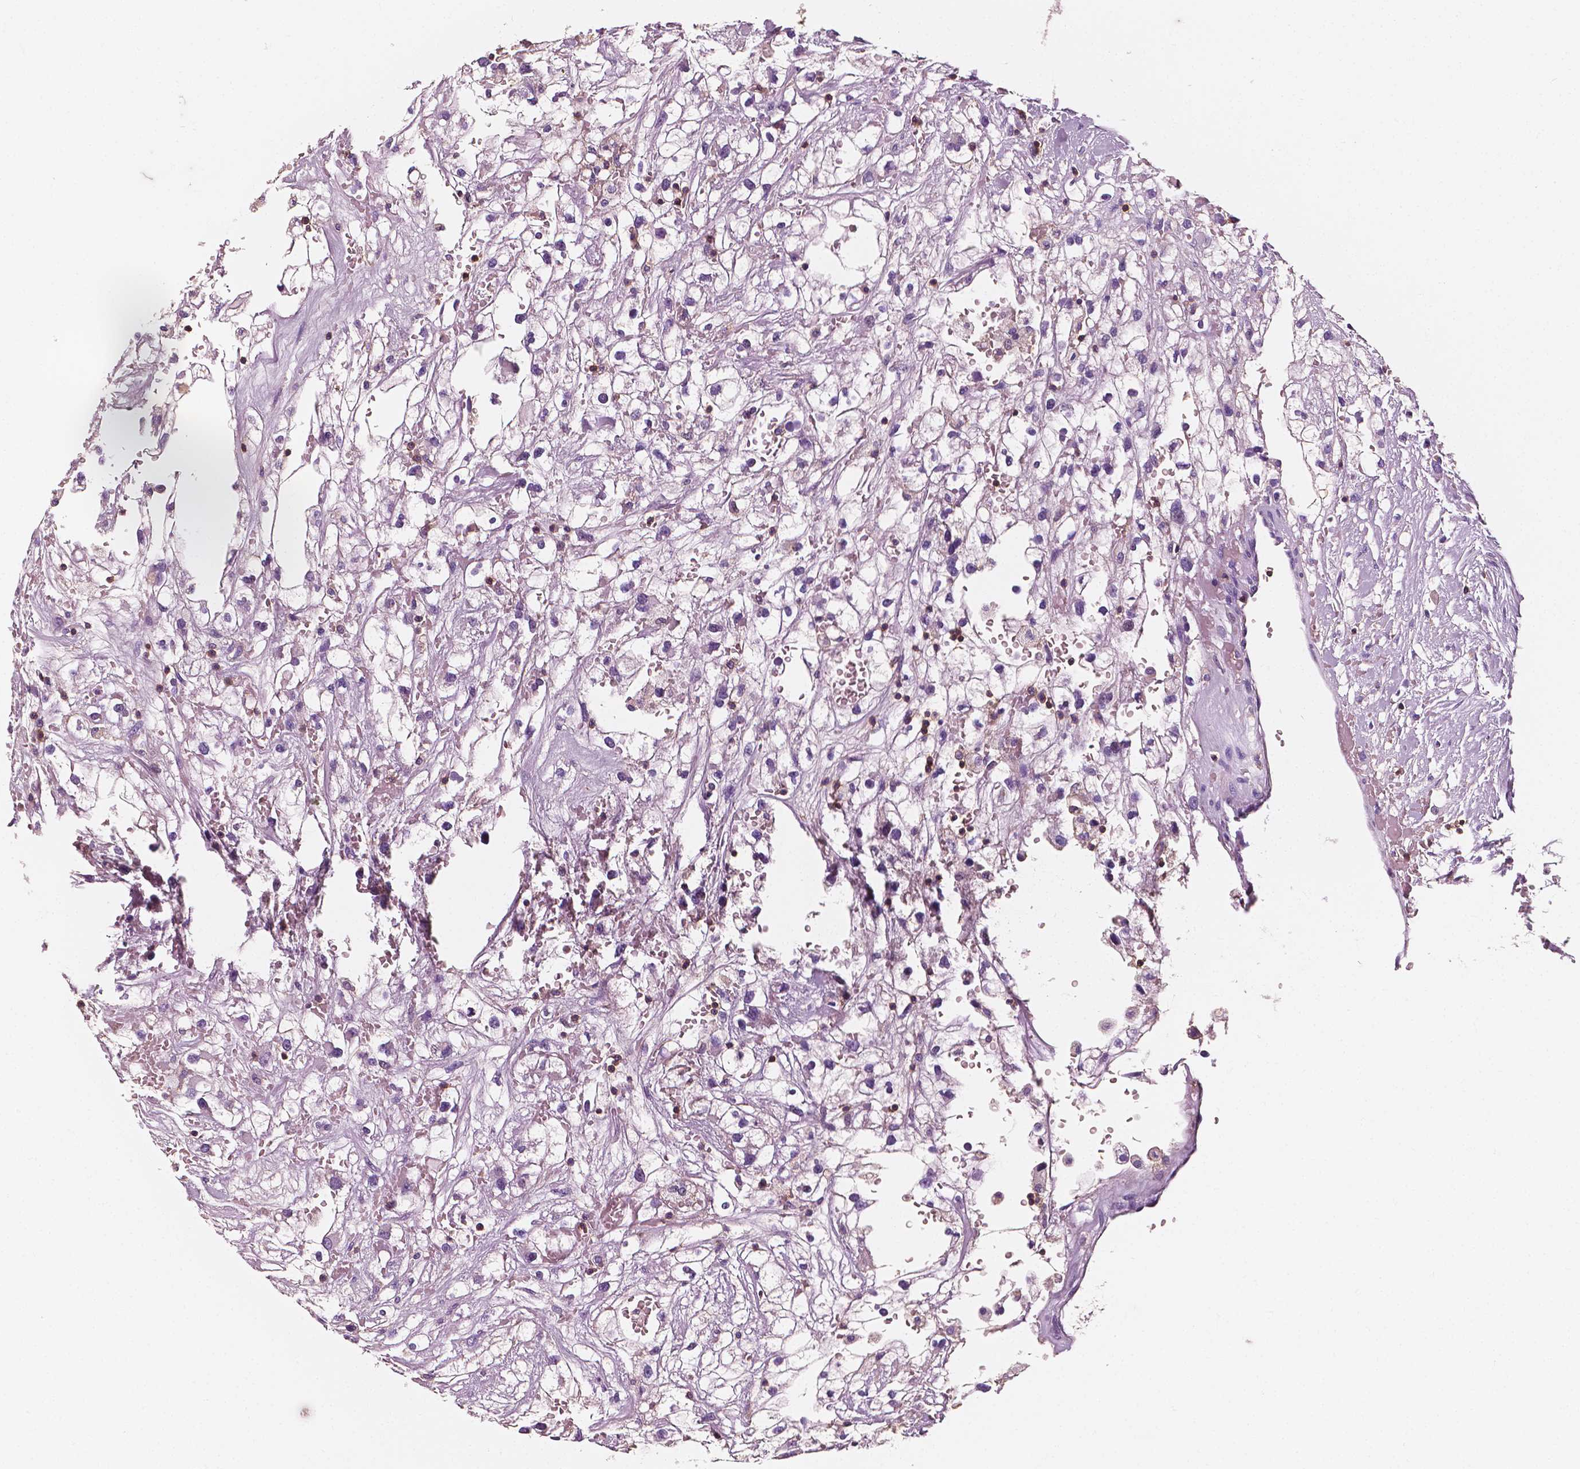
{"staining": {"intensity": "negative", "quantity": "none", "location": "none"}, "tissue": "renal cancer", "cell_type": "Tumor cells", "image_type": "cancer", "snomed": [{"axis": "morphology", "description": "Adenocarcinoma, NOS"}, {"axis": "topography", "description": "Kidney"}], "caption": "Renal cancer (adenocarcinoma) was stained to show a protein in brown. There is no significant expression in tumor cells.", "gene": "PTPRC", "patient": {"sex": "male", "age": 59}}